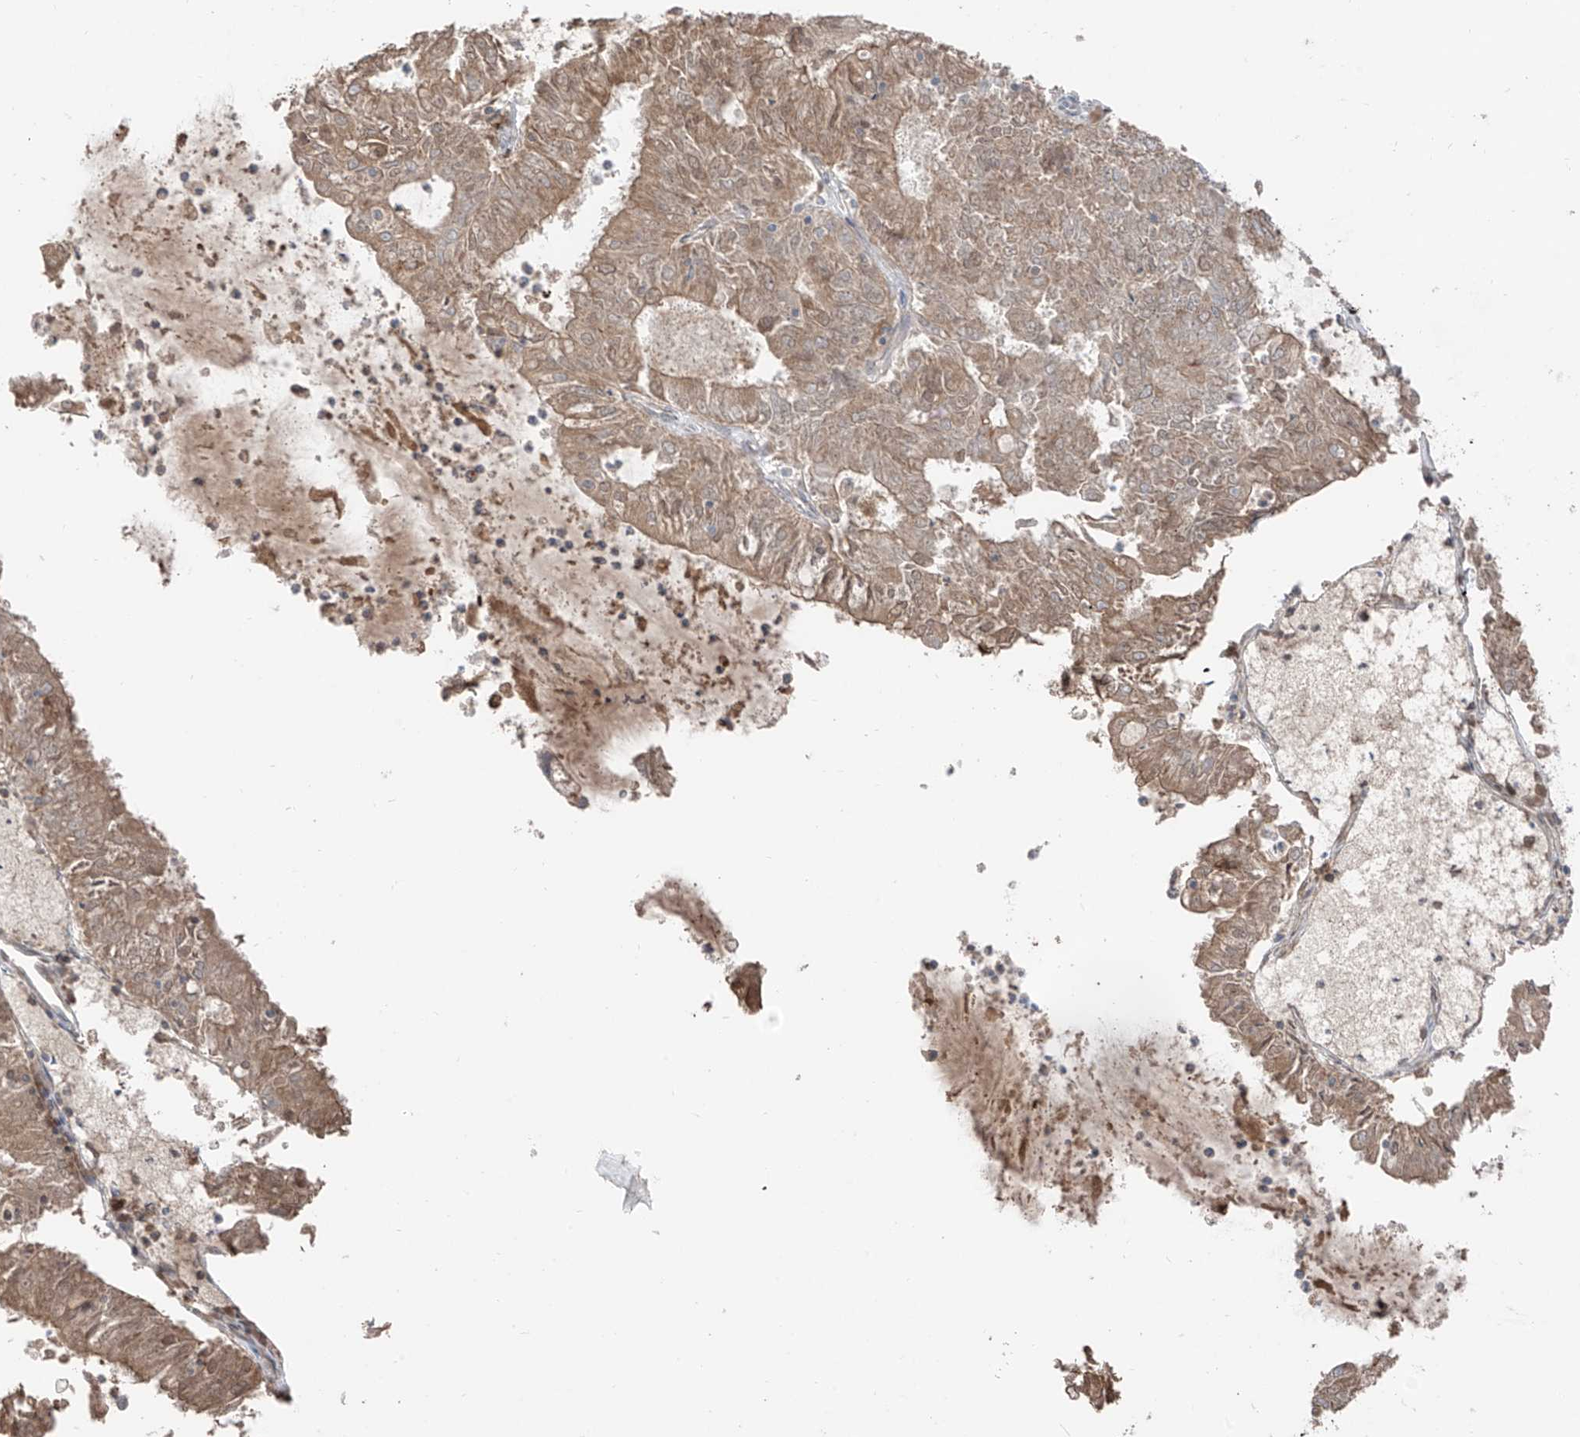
{"staining": {"intensity": "weak", "quantity": ">75%", "location": "cytoplasmic/membranous"}, "tissue": "endometrial cancer", "cell_type": "Tumor cells", "image_type": "cancer", "snomed": [{"axis": "morphology", "description": "Adenocarcinoma, NOS"}, {"axis": "topography", "description": "Endometrium"}], "caption": "Adenocarcinoma (endometrial) stained with a protein marker demonstrates weak staining in tumor cells.", "gene": "COLGALT2", "patient": {"sex": "female", "age": 57}}